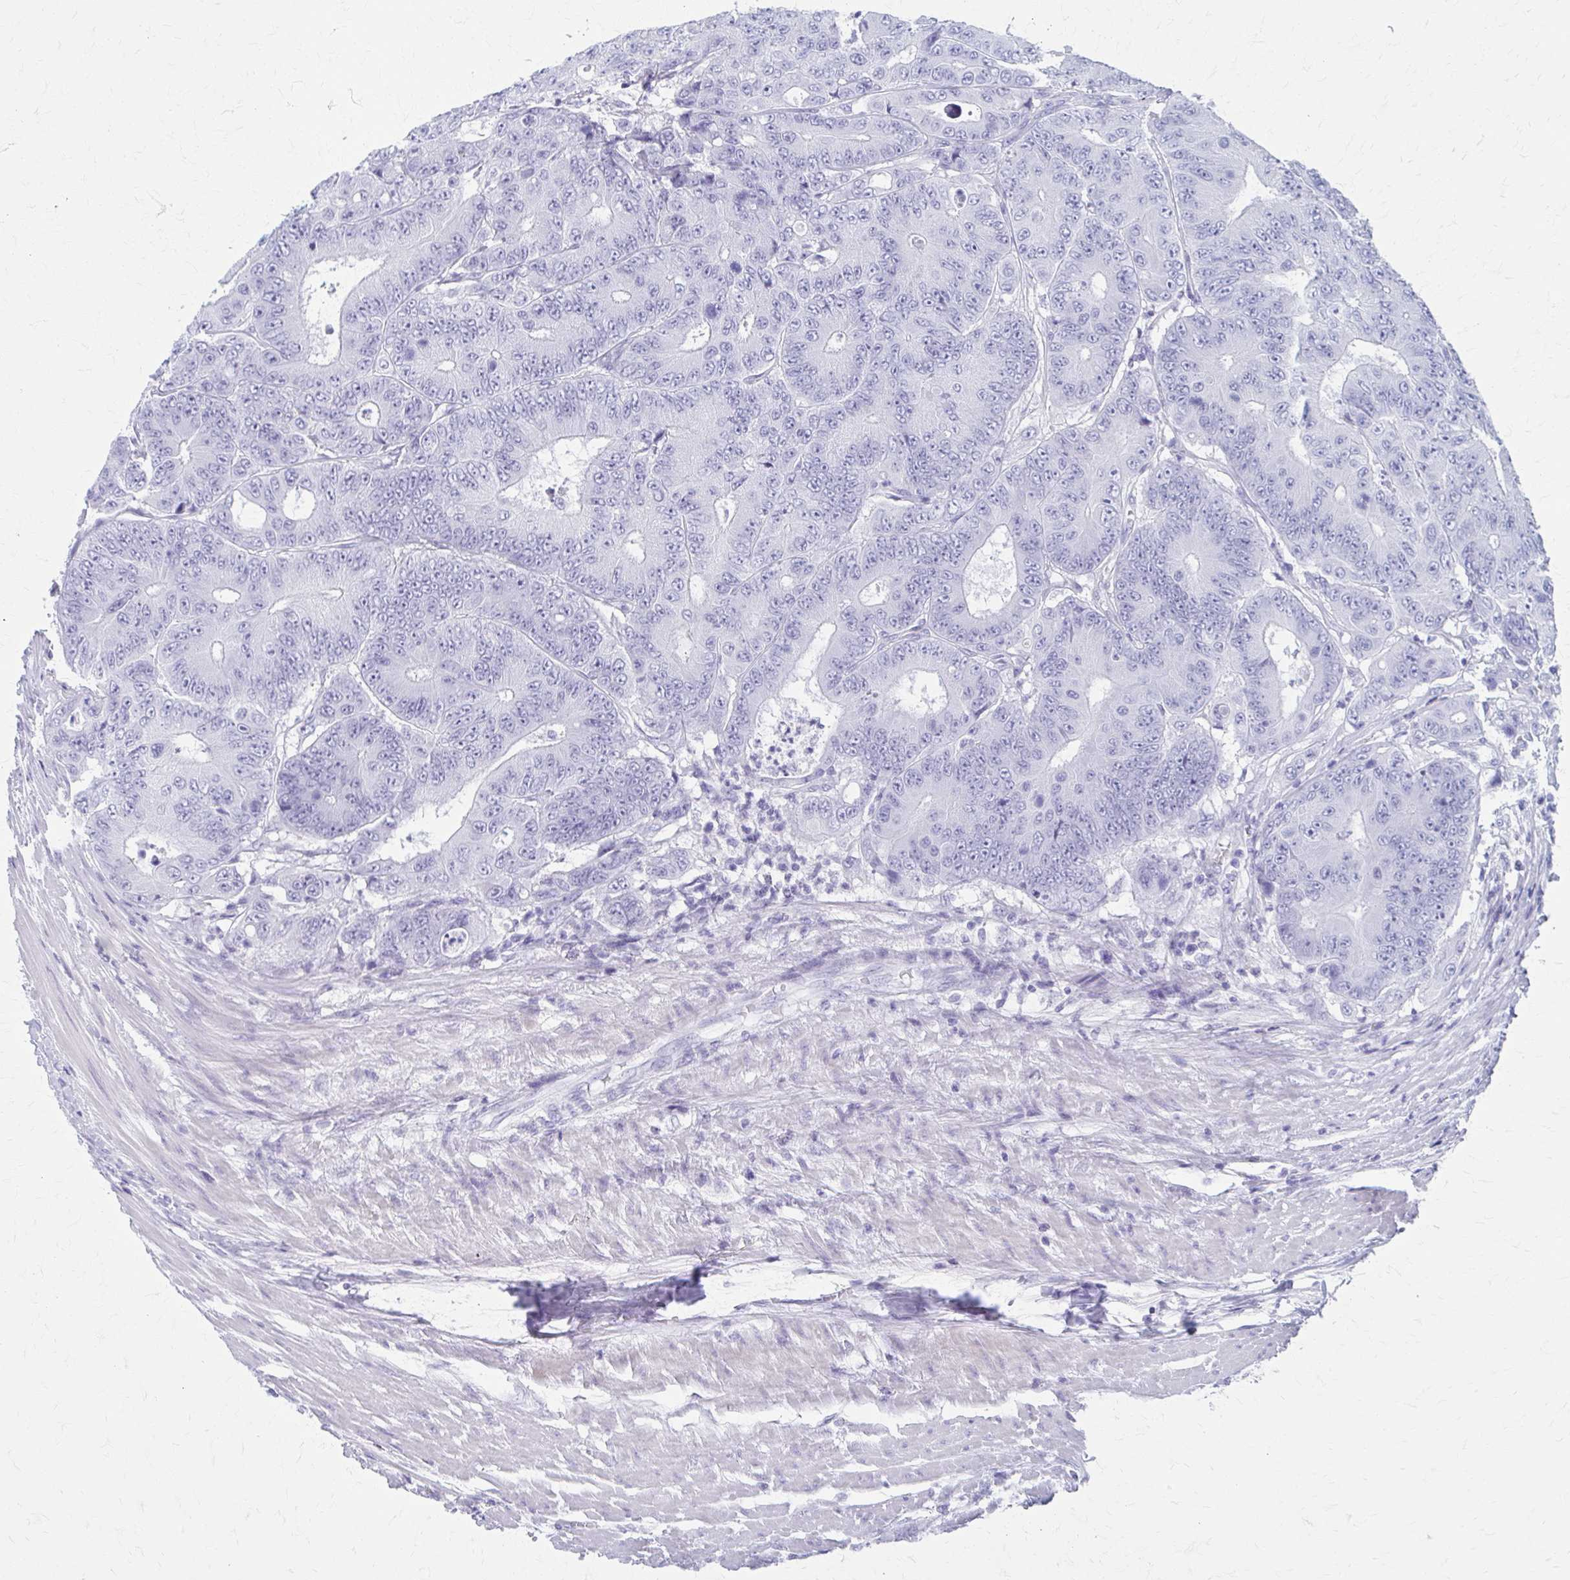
{"staining": {"intensity": "negative", "quantity": "none", "location": "none"}, "tissue": "colorectal cancer", "cell_type": "Tumor cells", "image_type": "cancer", "snomed": [{"axis": "morphology", "description": "Adenocarcinoma, NOS"}, {"axis": "topography", "description": "Colon"}], "caption": "An immunohistochemistry micrograph of colorectal cancer (adenocarcinoma) is shown. There is no staining in tumor cells of colorectal cancer (adenocarcinoma). The staining was performed using DAB to visualize the protein expression in brown, while the nuclei were stained in blue with hematoxylin (Magnification: 20x).", "gene": "CELF5", "patient": {"sex": "female", "age": 48}}